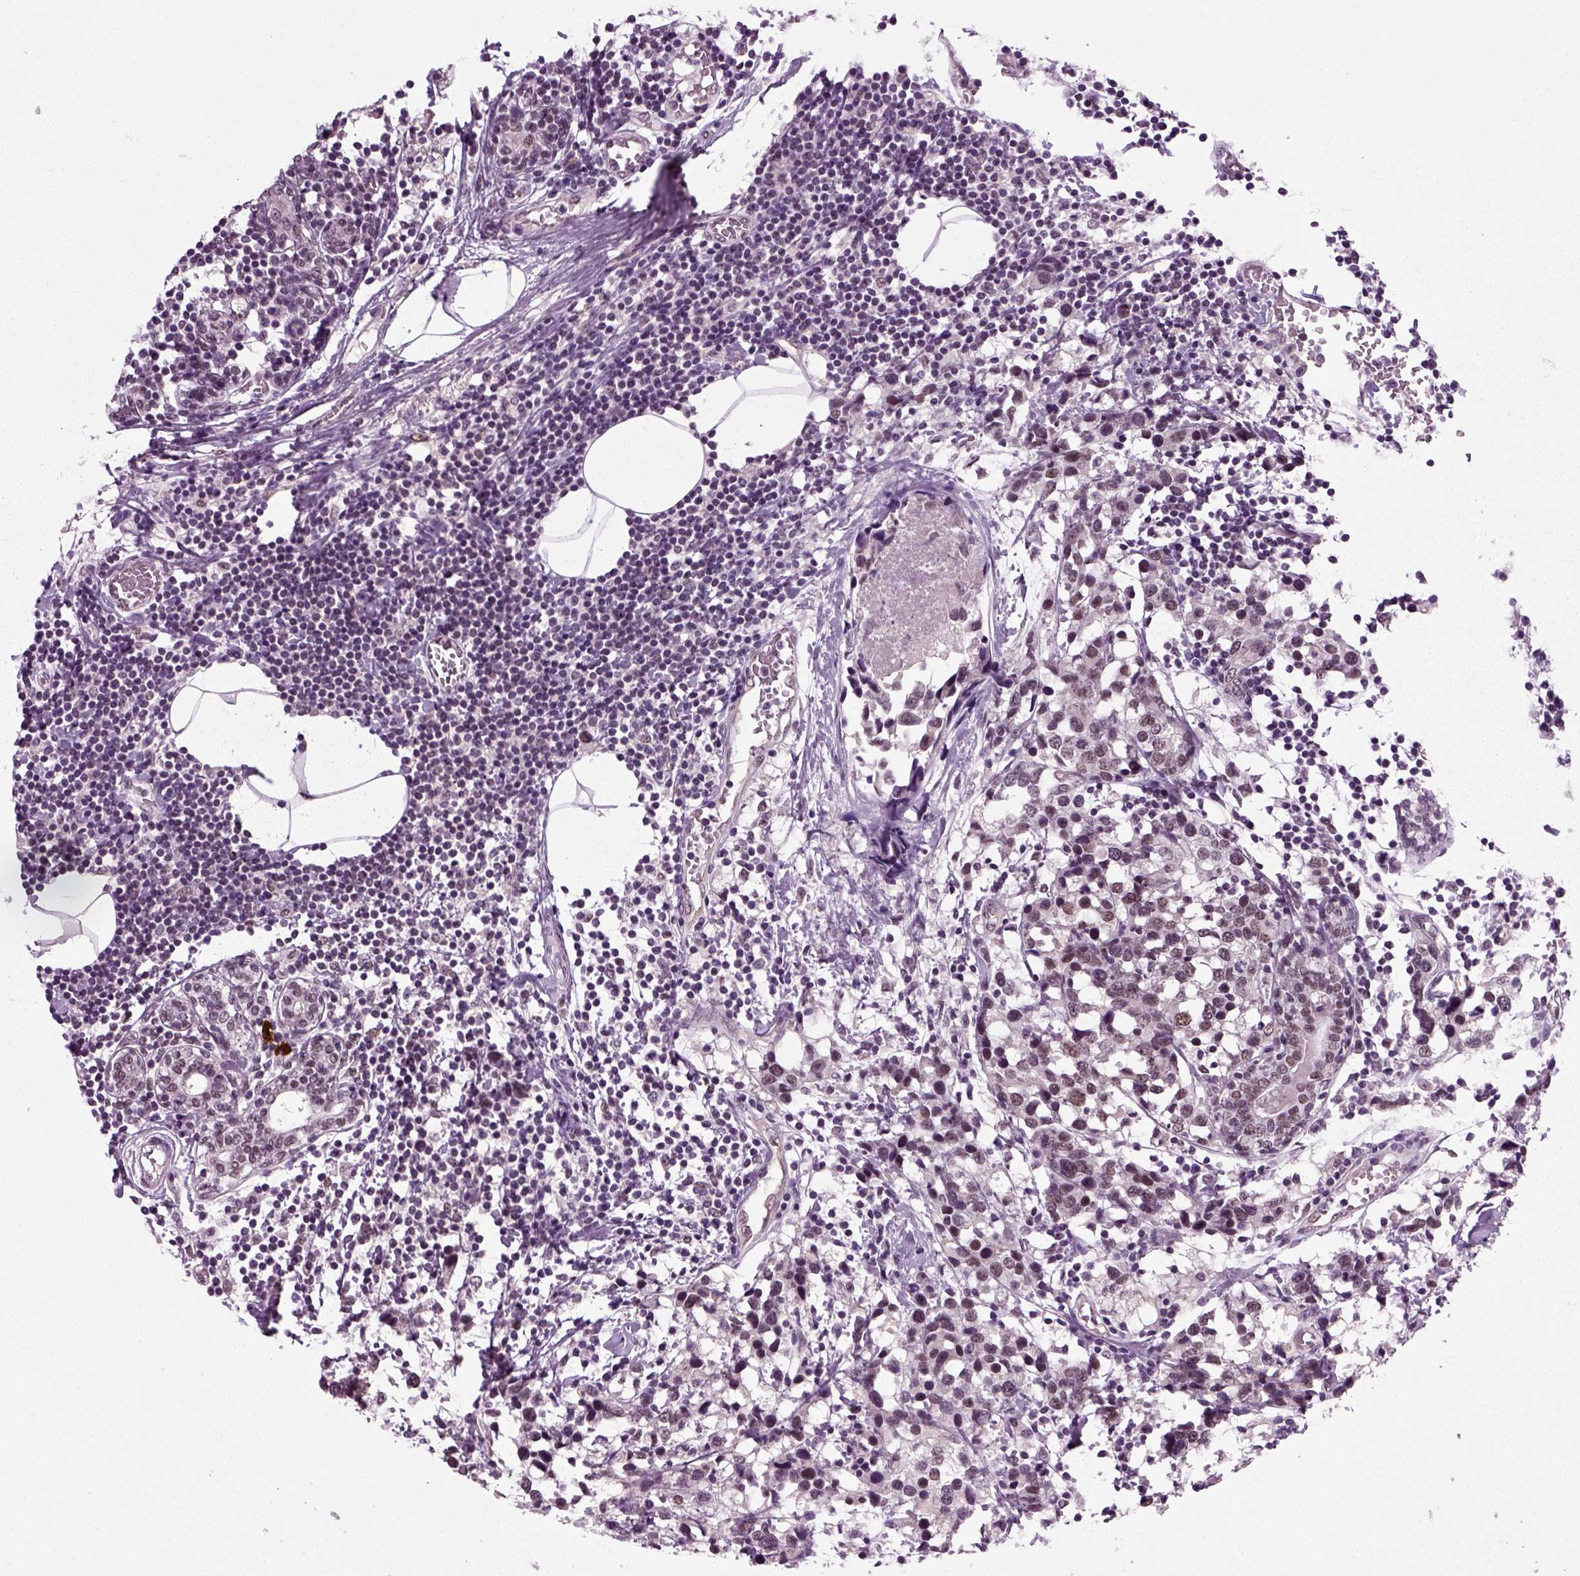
{"staining": {"intensity": "moderate", "quantity": "<25%", "location": "nuclear"}, "tissue": "breast cancer", "cell_type": "Tumor cells", "image_type": "cancer", "snomed": [{"axis": "morphology", "description": "Lobular carcinoma"}, {"axis": "topography", "description": "Breast"}], "caption": "An immunohistochemistry (IHC) histopathology image of tumor tissue is shown. Protein staining in brown labels moderate nuclear positivity in breast cancer (lobular carcinoma) within tumor cells.", "gene": "RCOR3", "patient": {"sex": "female", "age": 59}}